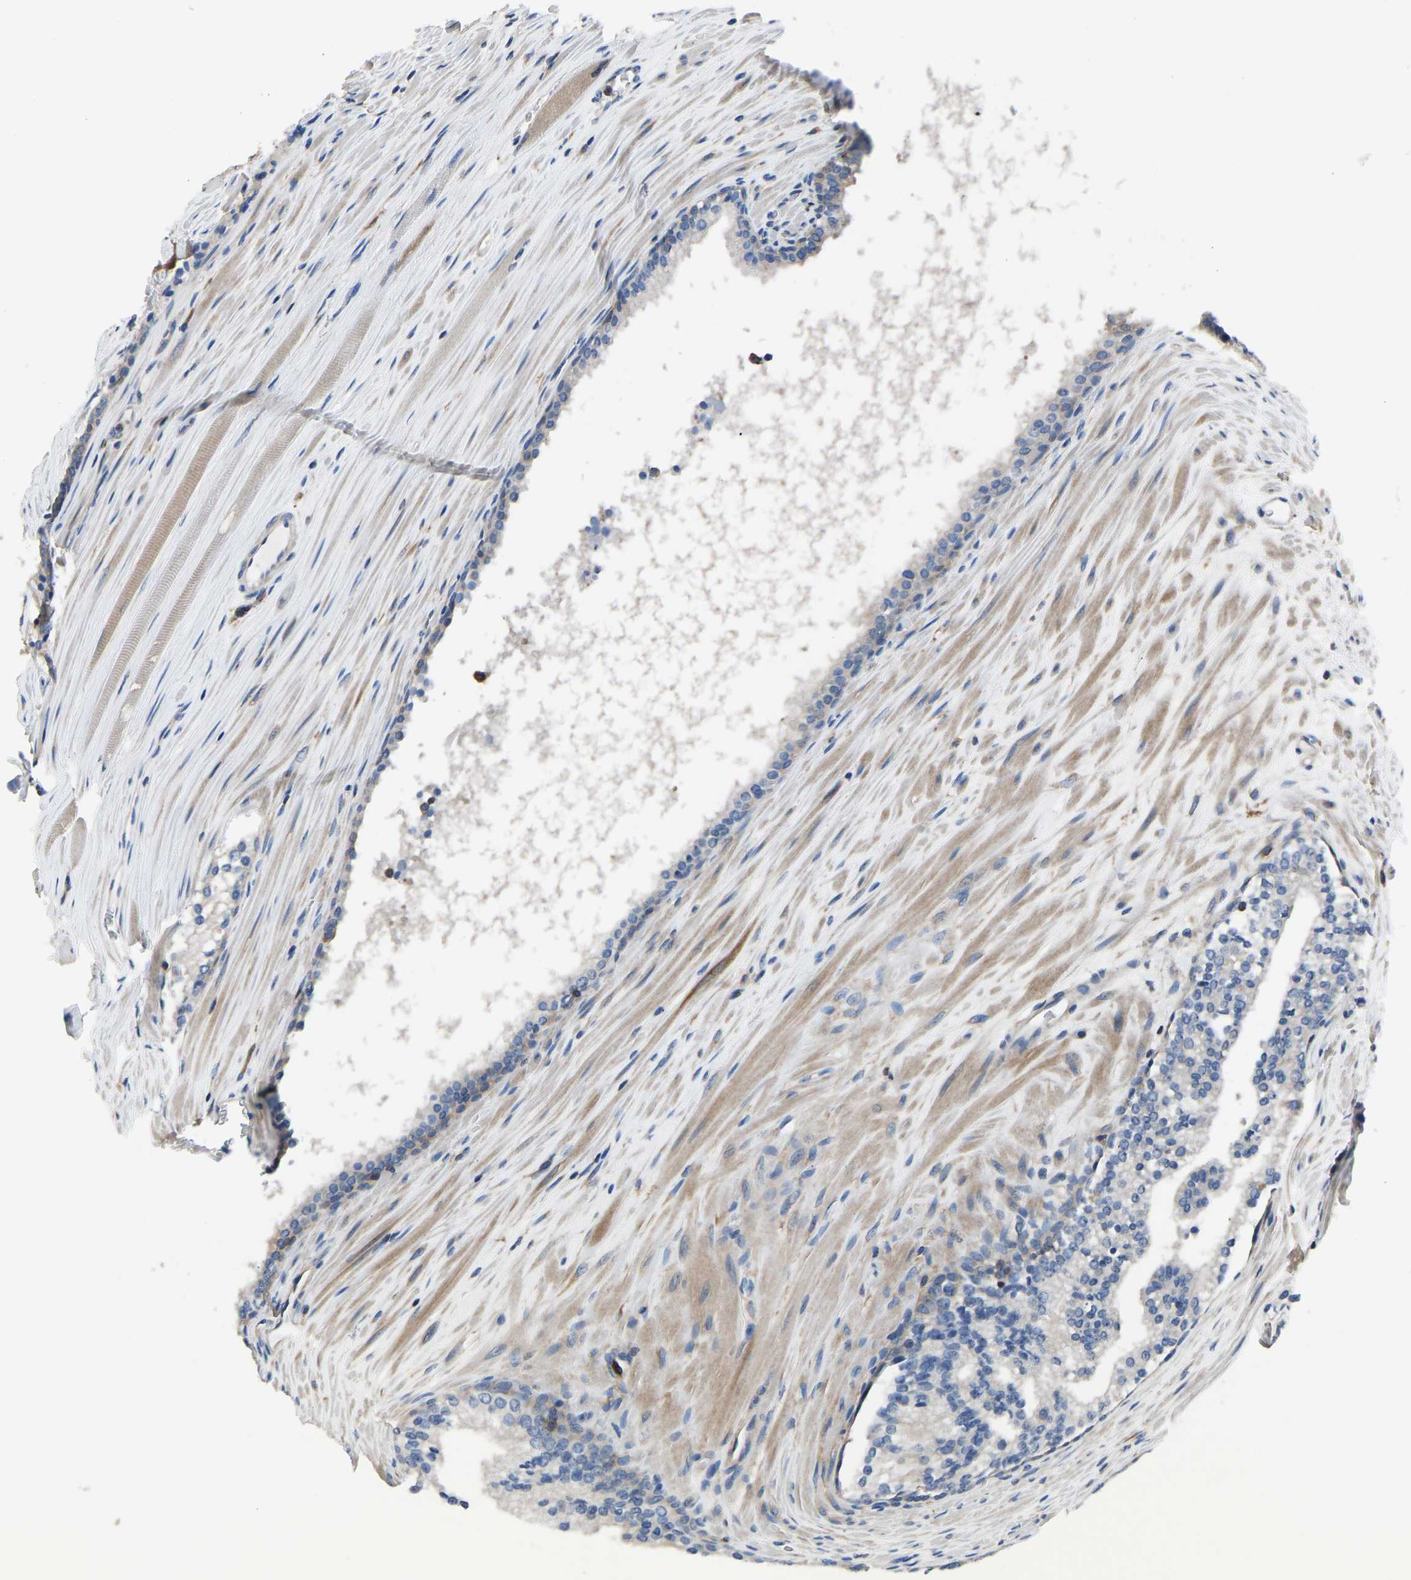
{"staining": {"intensity": "negative", "quantity": "none", "location": "none"}, "tissue": "prostate cancer", "cell_type": "Tumor cells", "image_type": "cancer", "snomed": [{"axis": "morphology", "description": "Adenocarcinoma, Low grade"}, {"axis": "topography", "description": "Prostate"}], "caption": "This is a micrograph of immunohistochemistry staining of adenocarcinoma (low-grade) (prostate), which shows no staining in tumor cells. The staining is performed using DAB brown chromogen with nuclei counter-stained in using hematoxylin.", "gene": "PRKAR1A", "patient": {"sex": "male", "age": 70}}